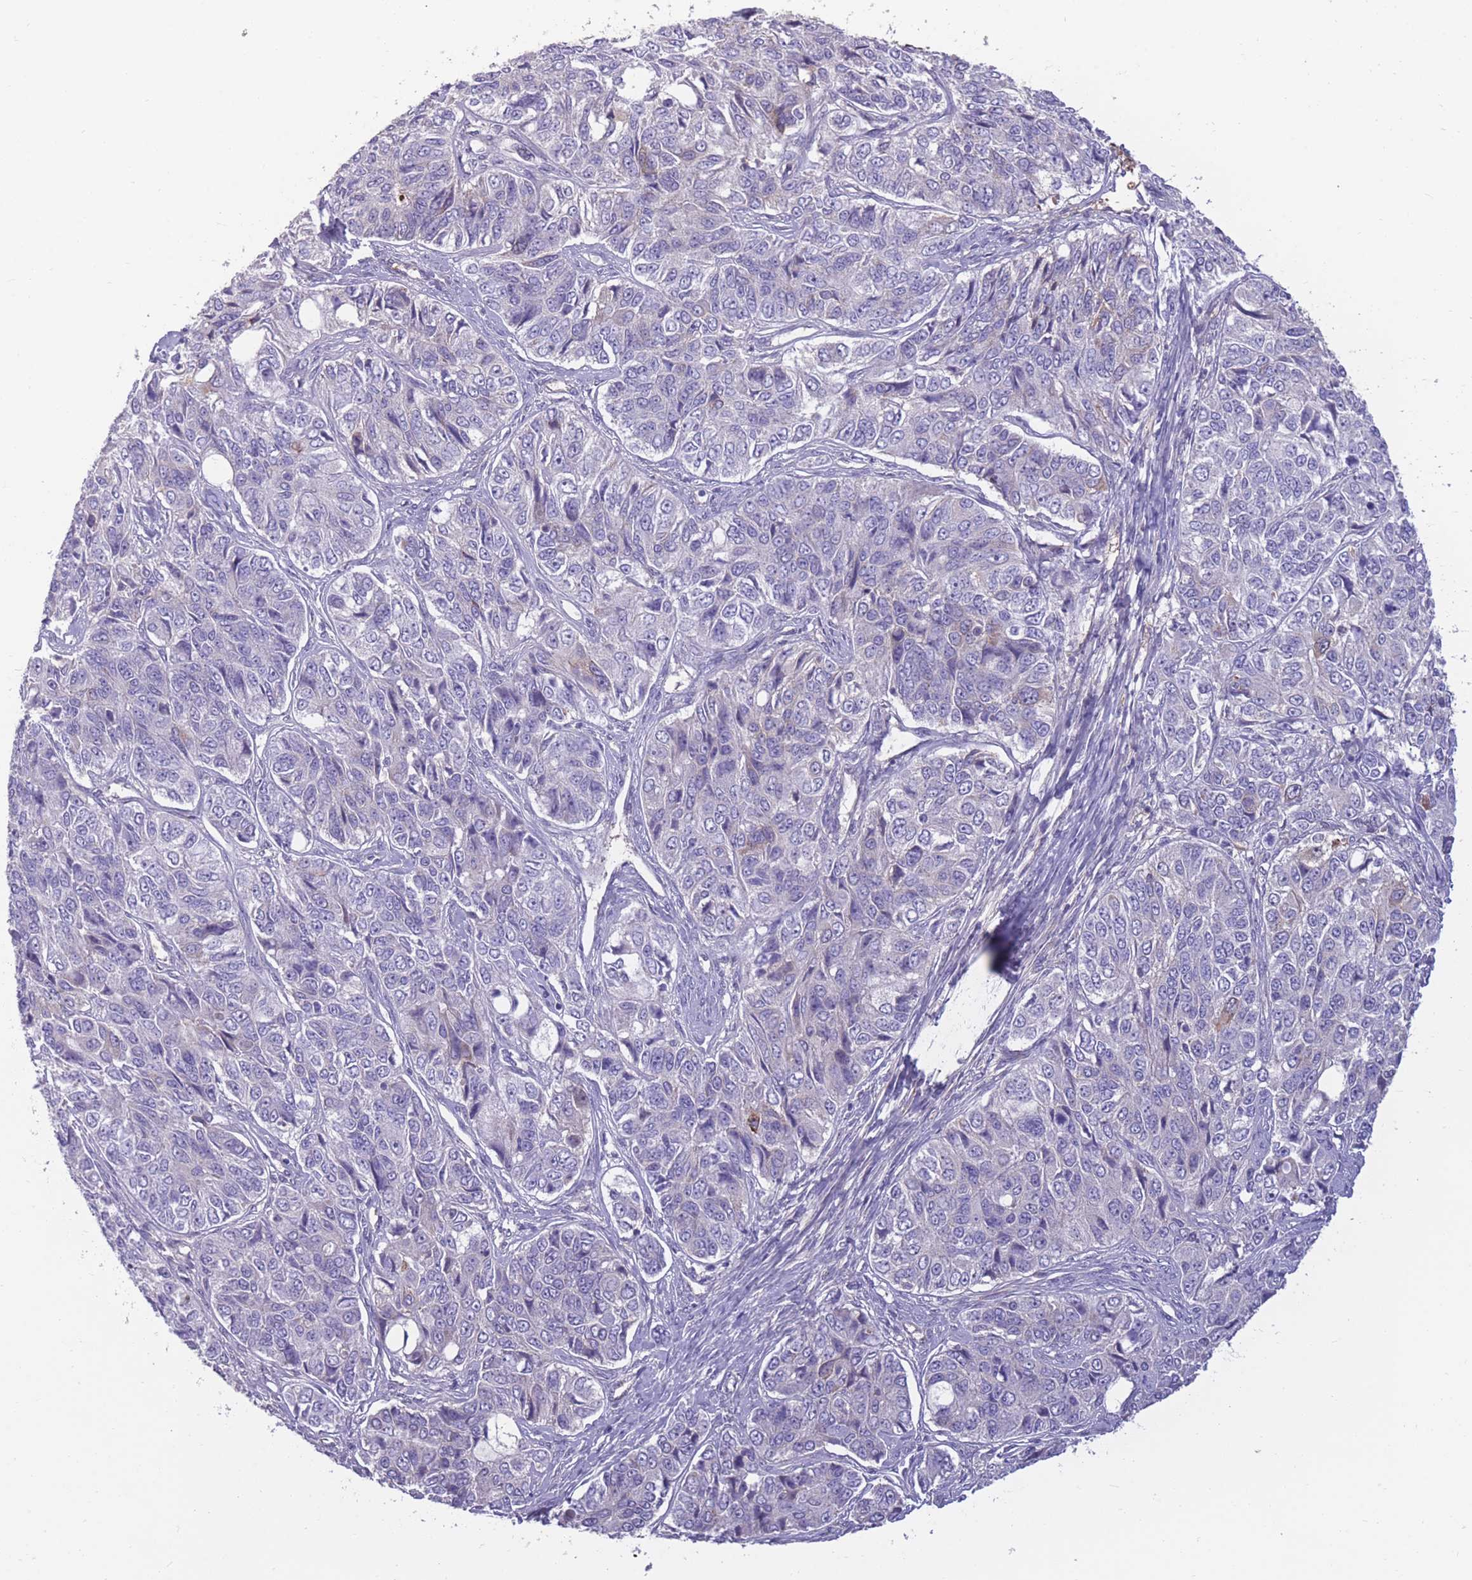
{"staining": {"intensity": "negative", "quantity": "none", "location": "none"}, "tissue": "ovarian cancer", "cell_type": "Tumor cells", "image_type": "cancer", "snomed": [{"axis": "morphology", "description": "Carcinoma, endometroid"}, {"axis": "topography", "description": "Ovary"}], "caption": "Human ovarian endometroid carcinoma stained for a protein using immunohistochemistry (IHC) exhibits no positivity in tumor cells.", "gene": "RGS11", "patient": {"sex": "female", "age": 51}}